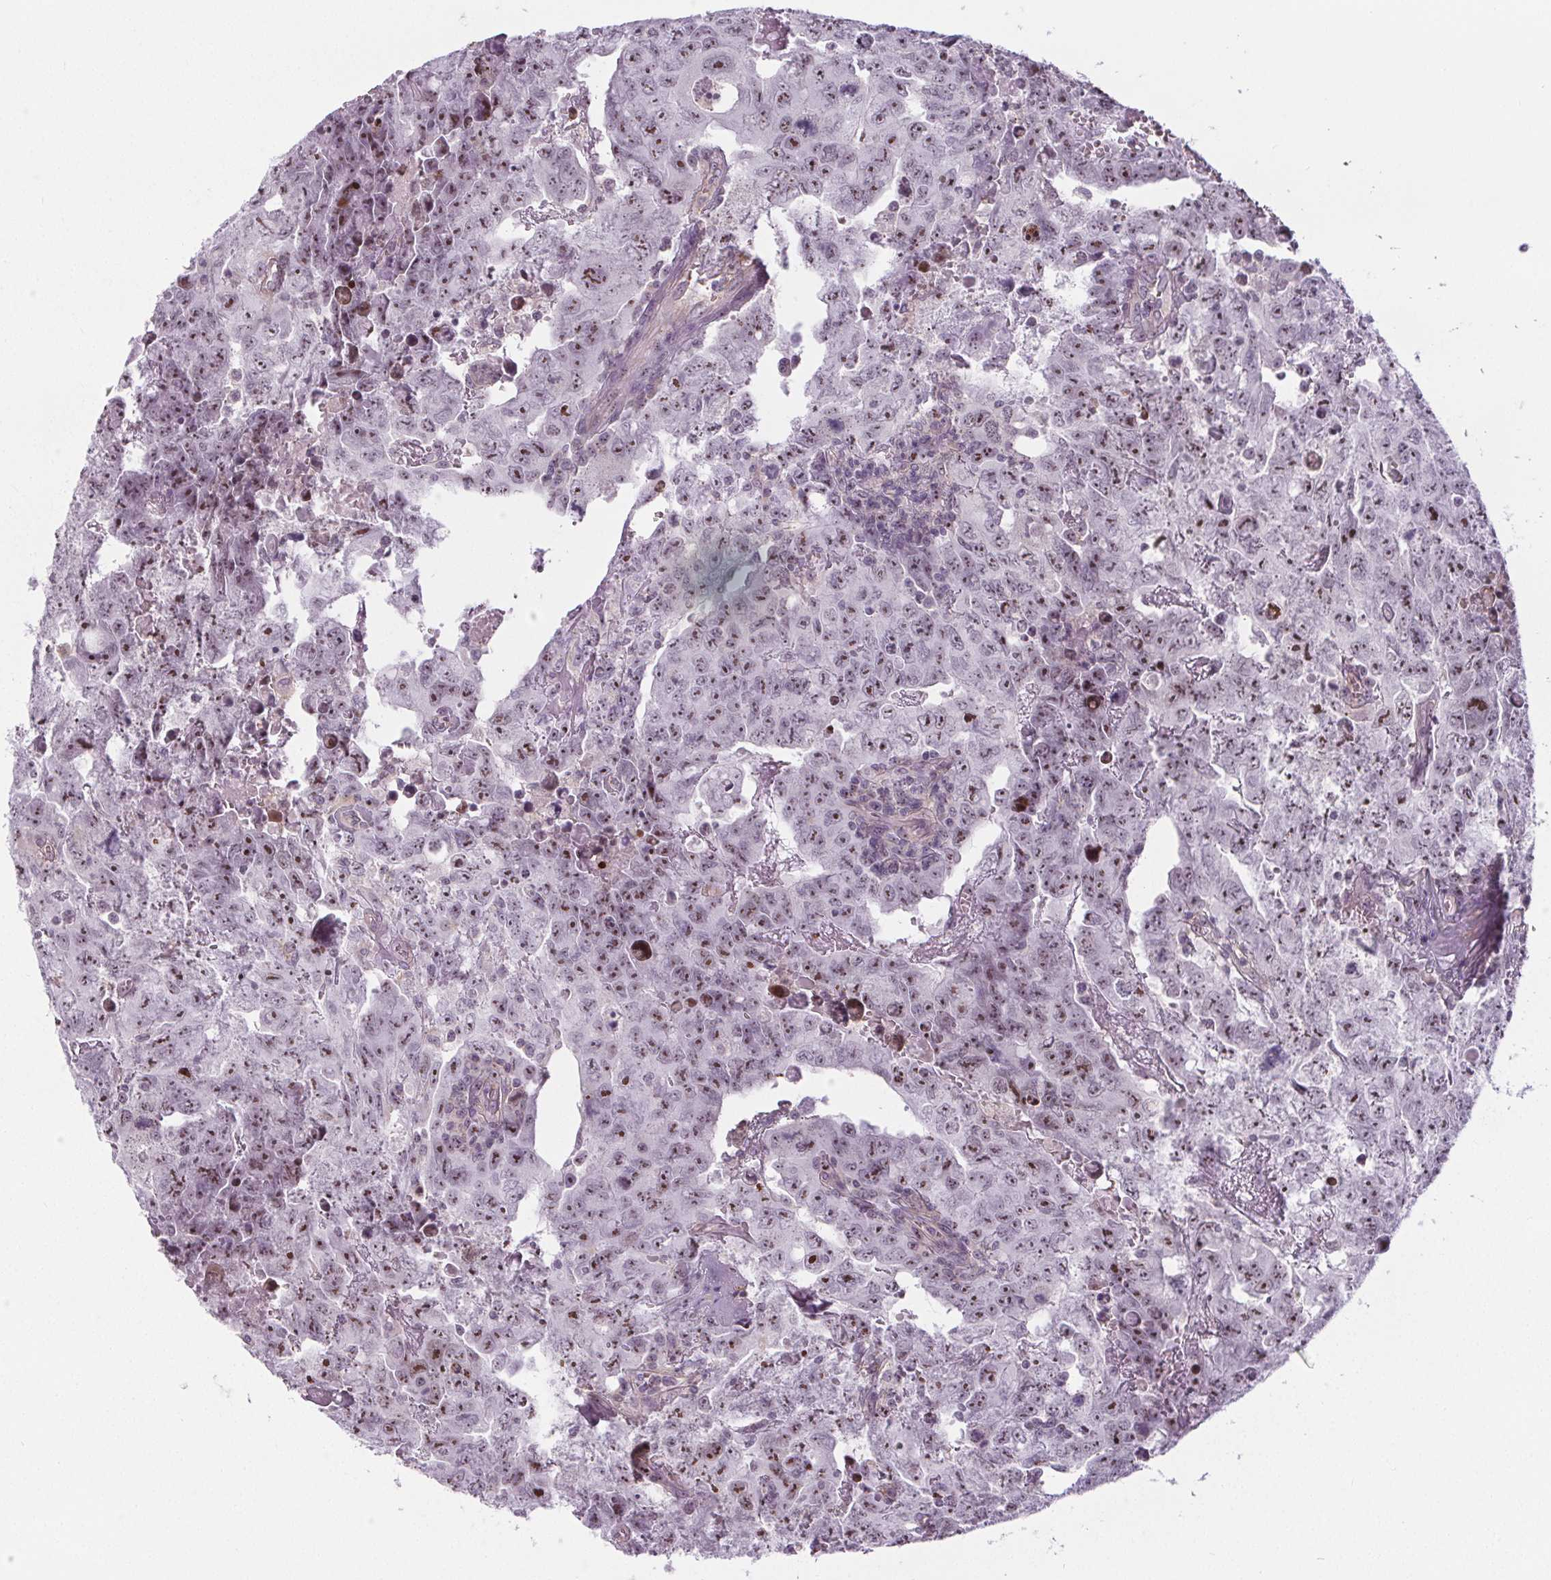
{"staining": {"intensity": "moderate", "quantity": ">75%", "location": "nuclear"}, "tissue": "testis cancer", "cell_type": "Tumor cells", "image_type": "cancer", "snomed": [{"axis": "morphology", "description": "Carcinoma, Embryonal, NOS"}, {"axis": "topography", "description": "Testis"}], "caption": "Protein expression analysis of testis cancer shows moderate nuclear expression in about >75% of tumor cells. Nuclei are stained in blue.", "gene": "NOLC1", "patient": {"sex": "male", "age": 24}}